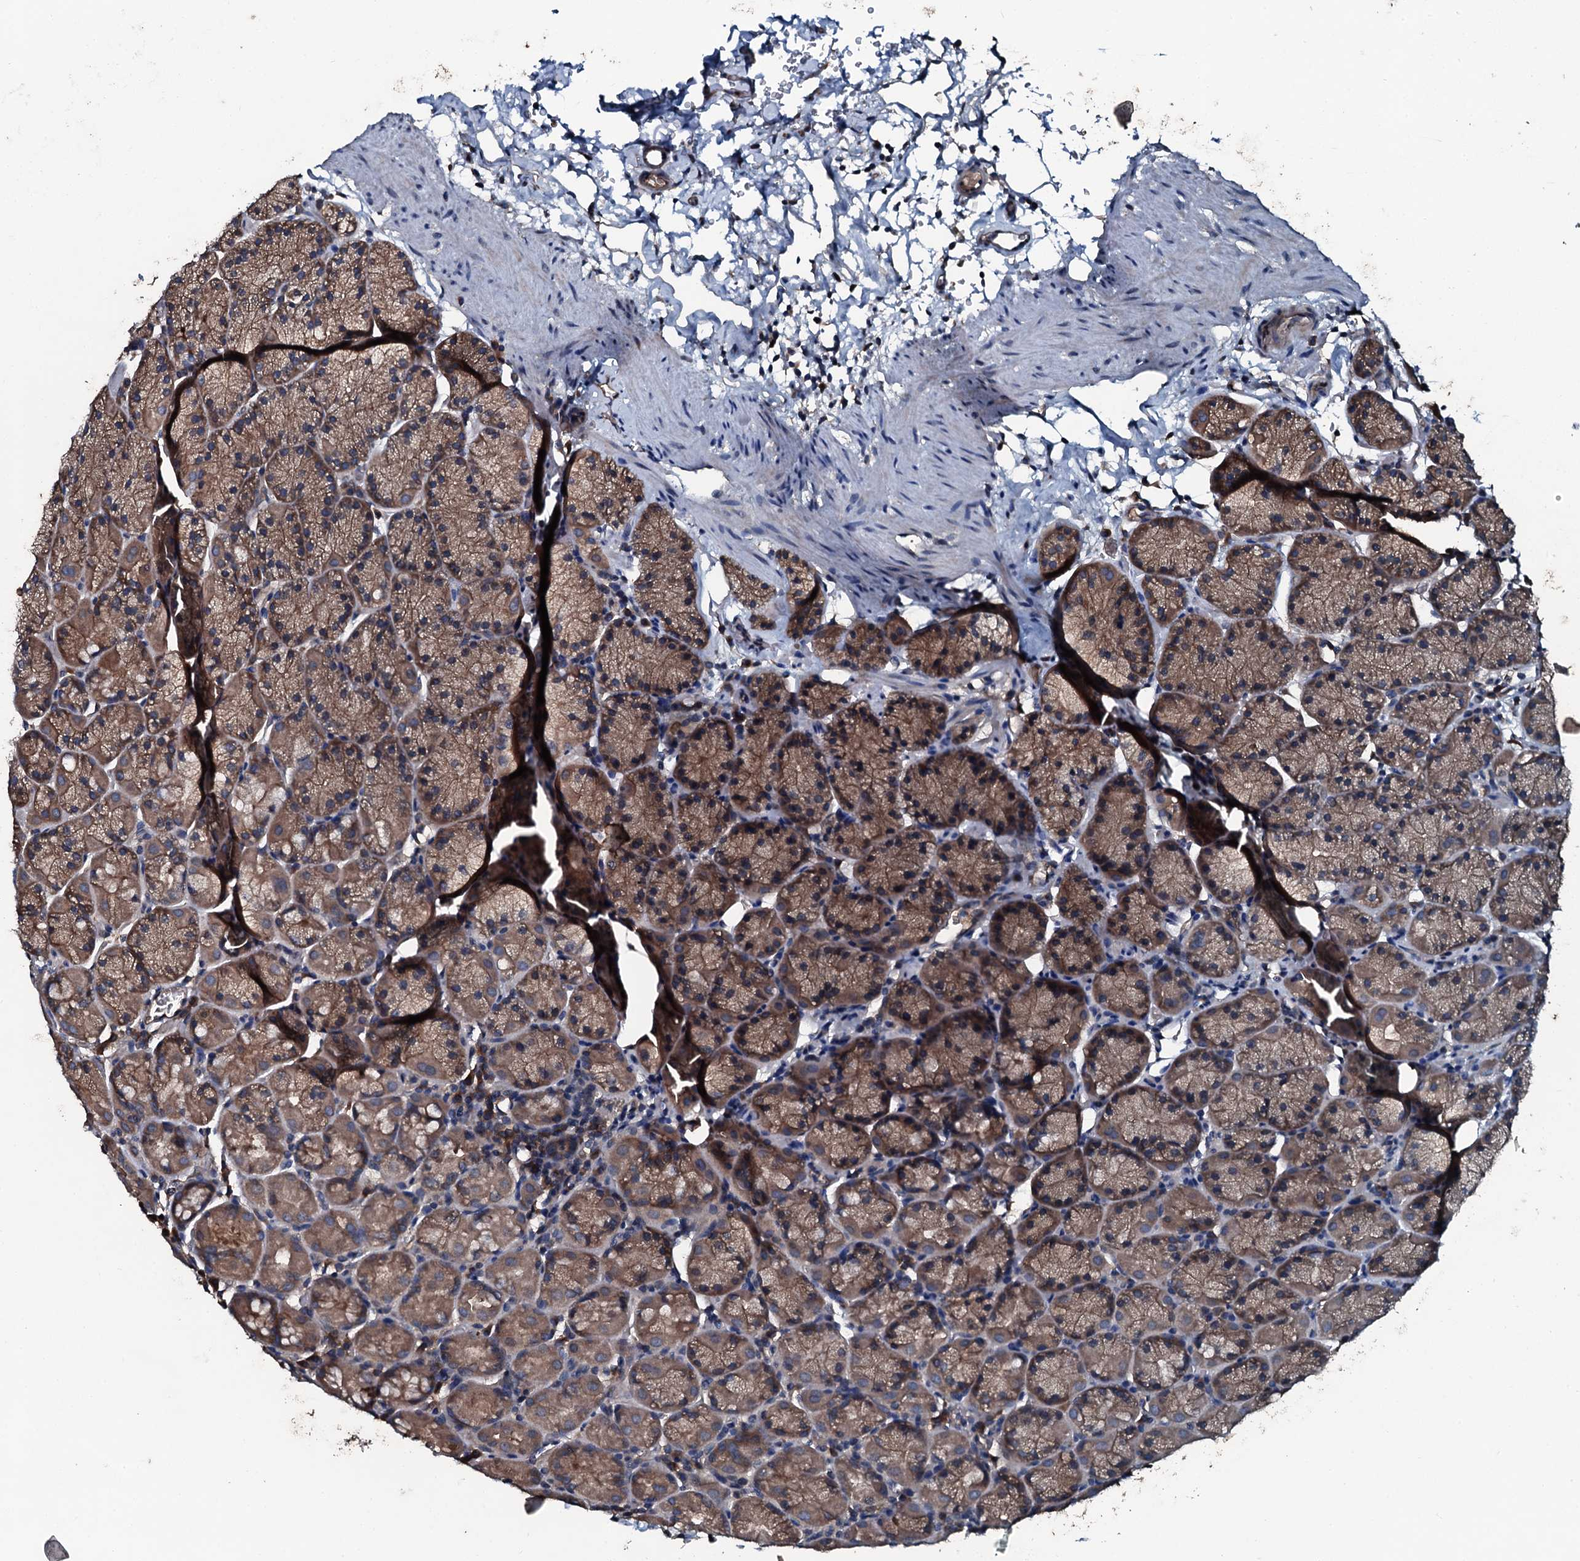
{"staining": {"intensity": "moderate", "quantity": ">75%", "location": "cytoplasmic/membranous"}, "tissue": "stomach", "cell_type": "Glandular cells", "image_type": "normal", "snomed": [{"axis": "morphology", "description": "Normal tissue, NOS"}, {"axis": "topography", "description": "Stomach, upper"}, {"axis": "topography", "description": "Stomach, lower"}], "caption": "An IHC micrograph of normal tissue is shown. Protein staining in brown highlights moderate cytoplasmic/membranous positivity in stomach within glandular cells.", "gene": "AARS1", "patient": {"sex": "male", "age": 80}}